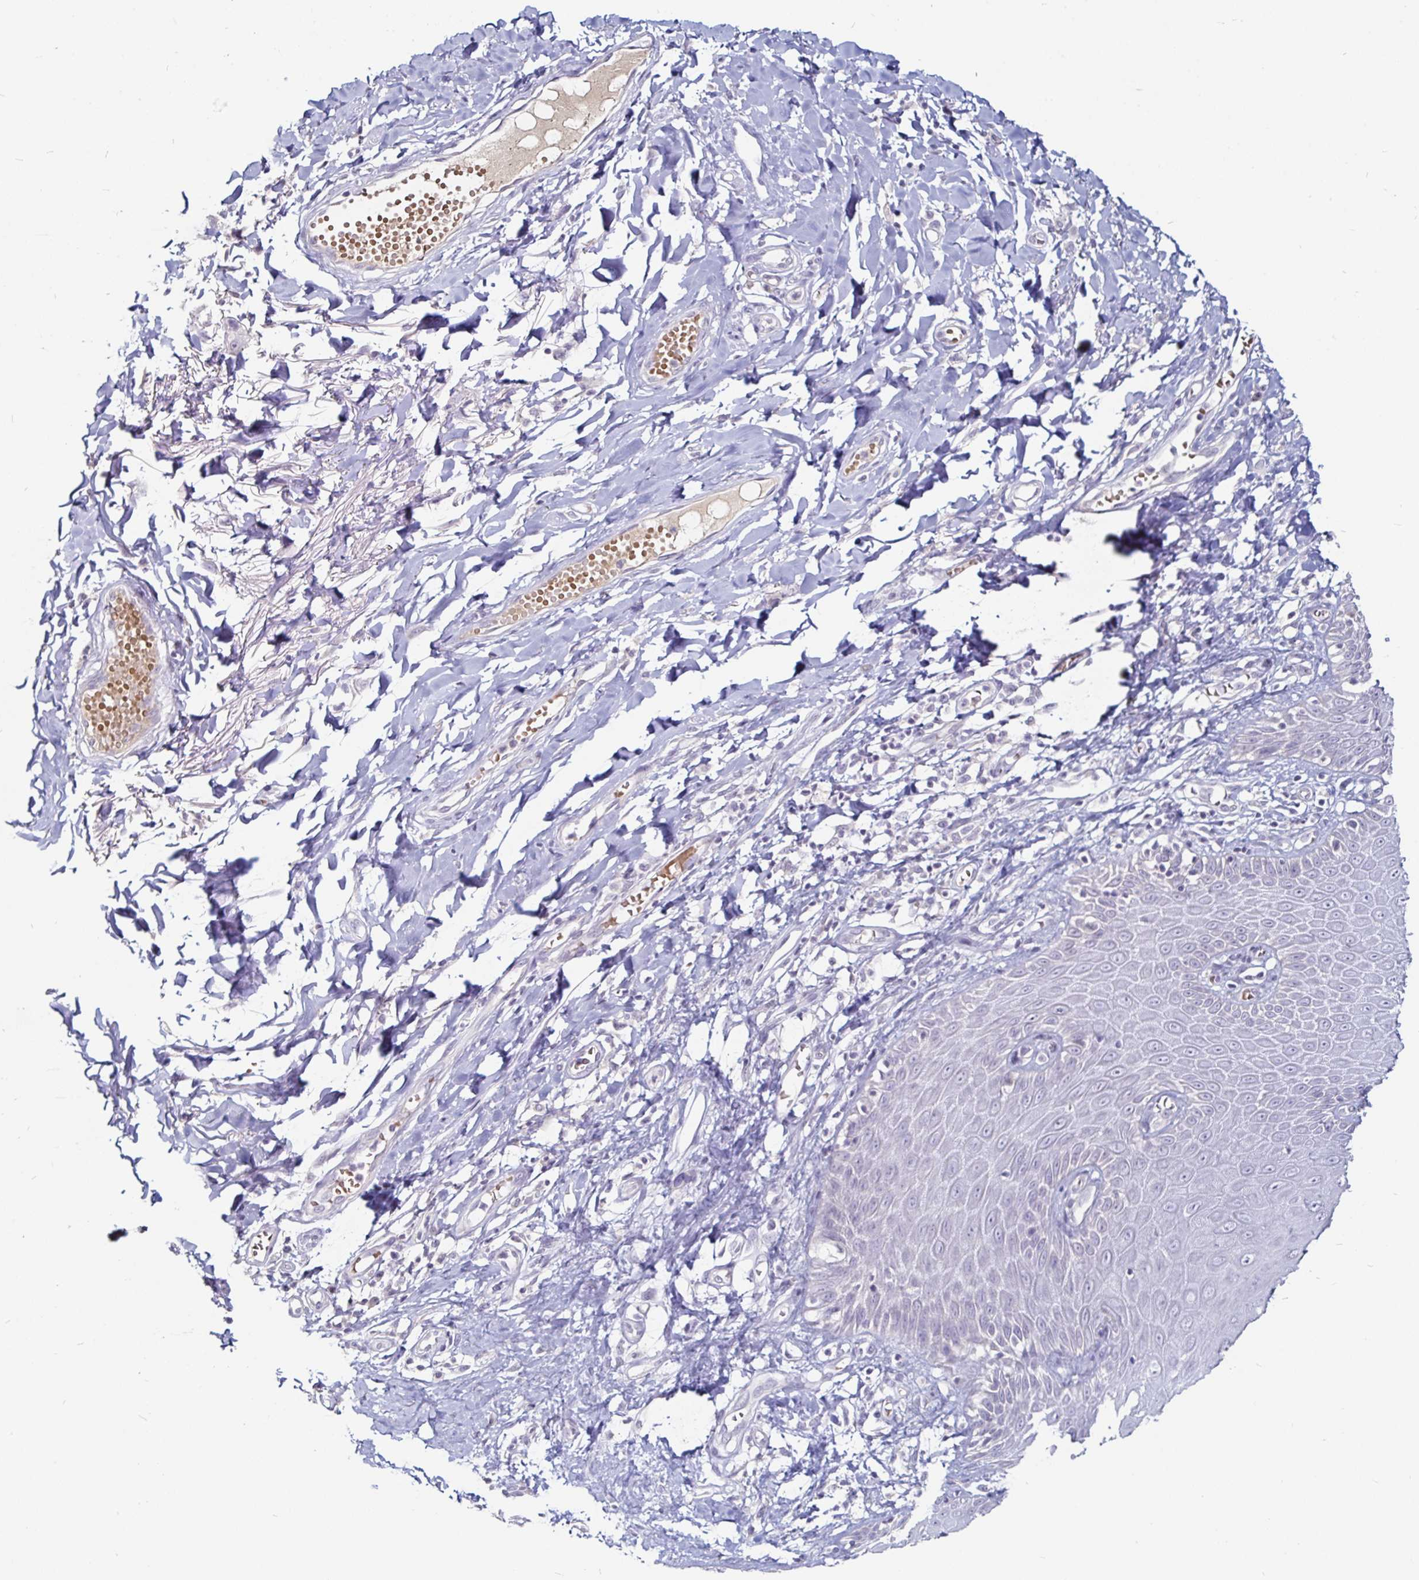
{"staining": {"intensity": "weak", "quantity": "<25%", "location": "cytoplasmic/membranous"}, "tissue": "skin", "cell_type": "Epidermal cells", "image_type": "normal", "snomed": [{"axis": "morphology", "description": "Normal tissue, NOS"}, {"axis": "topography", "description": "Anal"}, {"axis": "topography", "description": "Peripheral nerve tissue"}], "caption": "Skin stained for a protein using immunohistochemistry reveals no staining epidermal cells.", "gene": "FAIM2", "patient": {"sex": "male", "age": 78}}